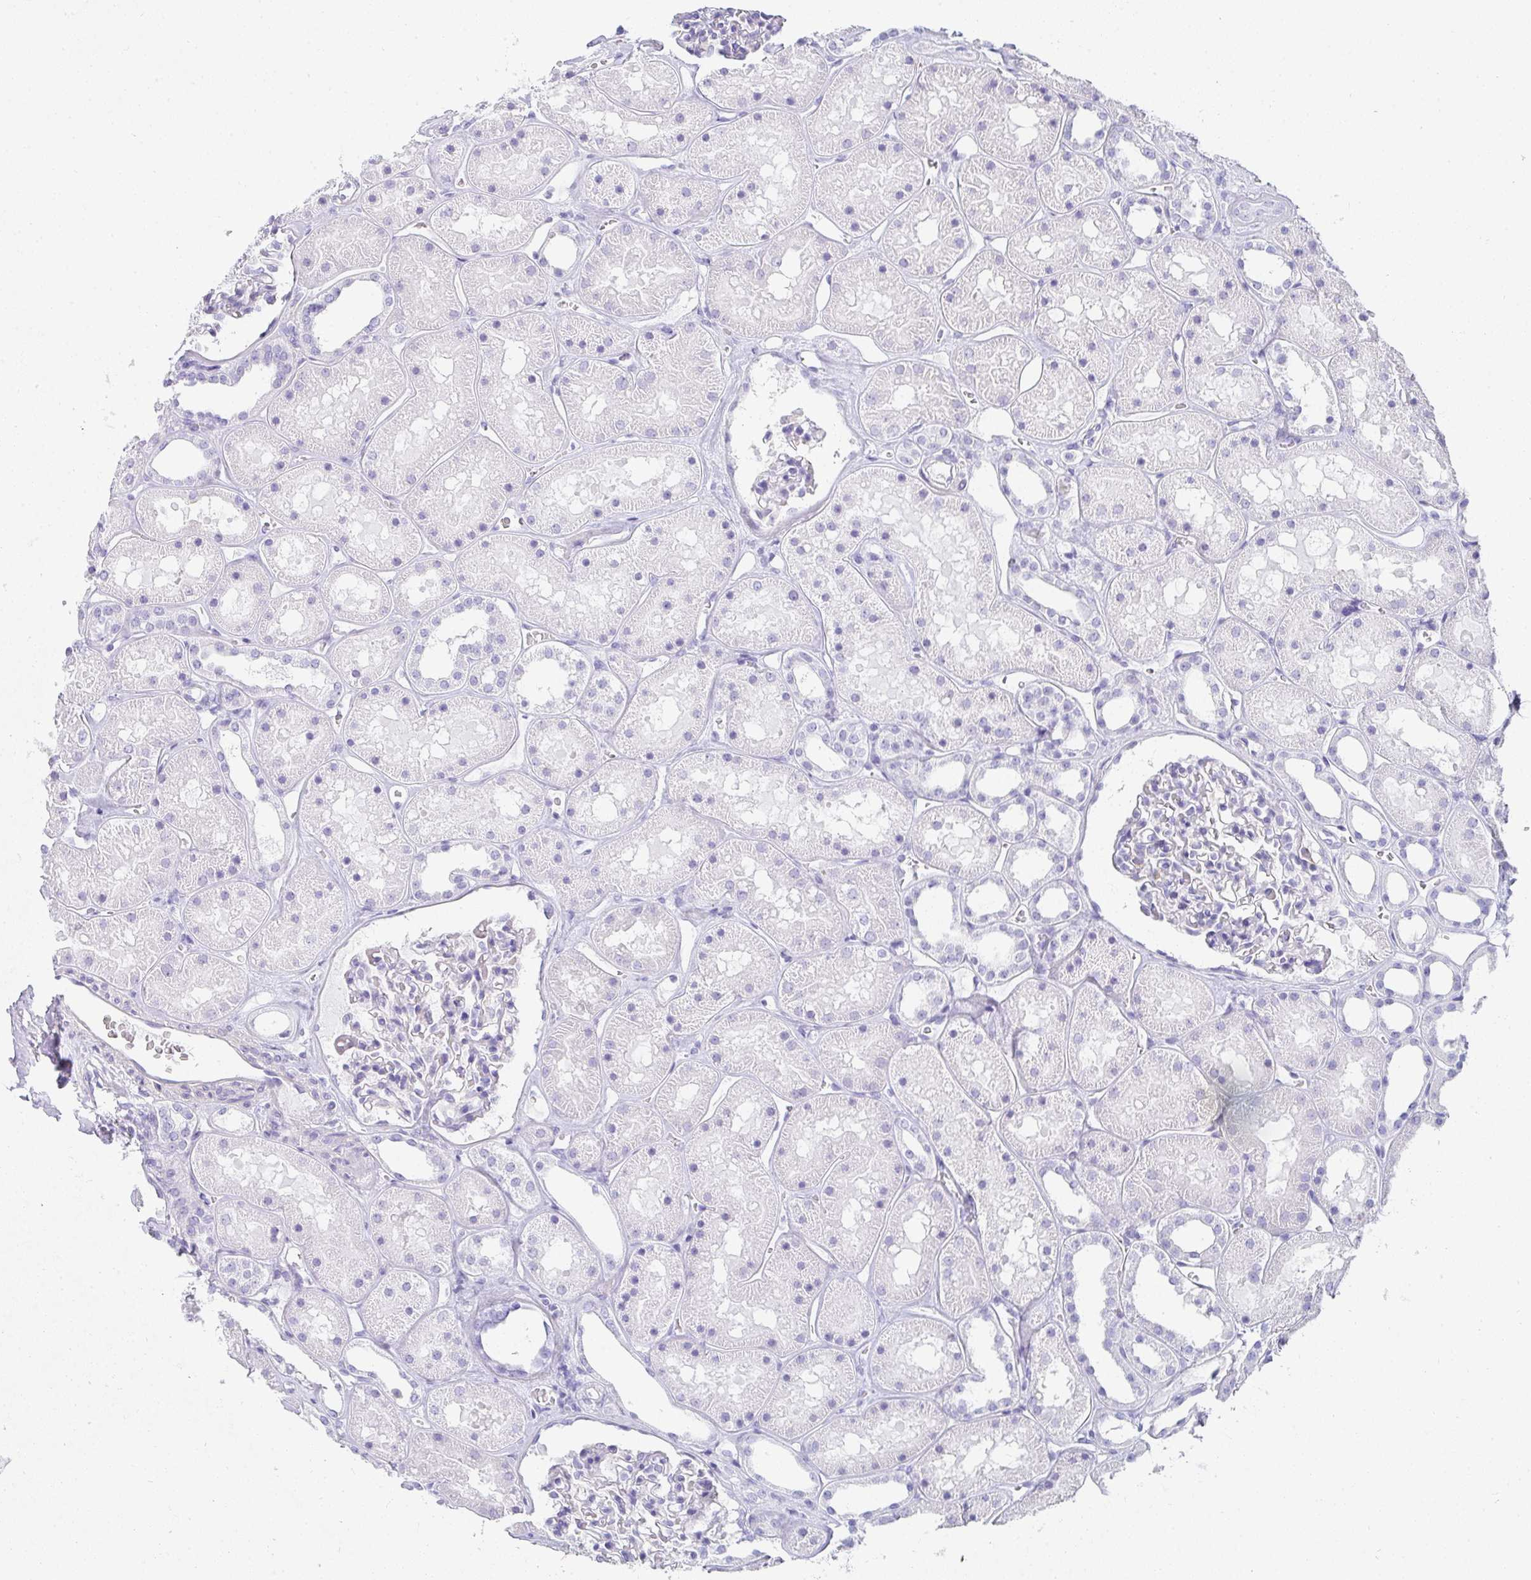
{"staining": {"intensity": "negative", "quantity": "none", "location": "none"}, "tissue": "kidney", "cell_type": "Cells in glomeruli", "image_type": "normal", "snomed": [{"axis": "morphology", "description": "Normal tissue, NOS"}, {"axis": "topography", "description": "Kidney"}], "caption": "This is an immunohistochemistry image of normal kidney. There is no positivity in cells in glomeruli.", "gene": "PRND", "patient": {"sex": "female", "age": 41}}